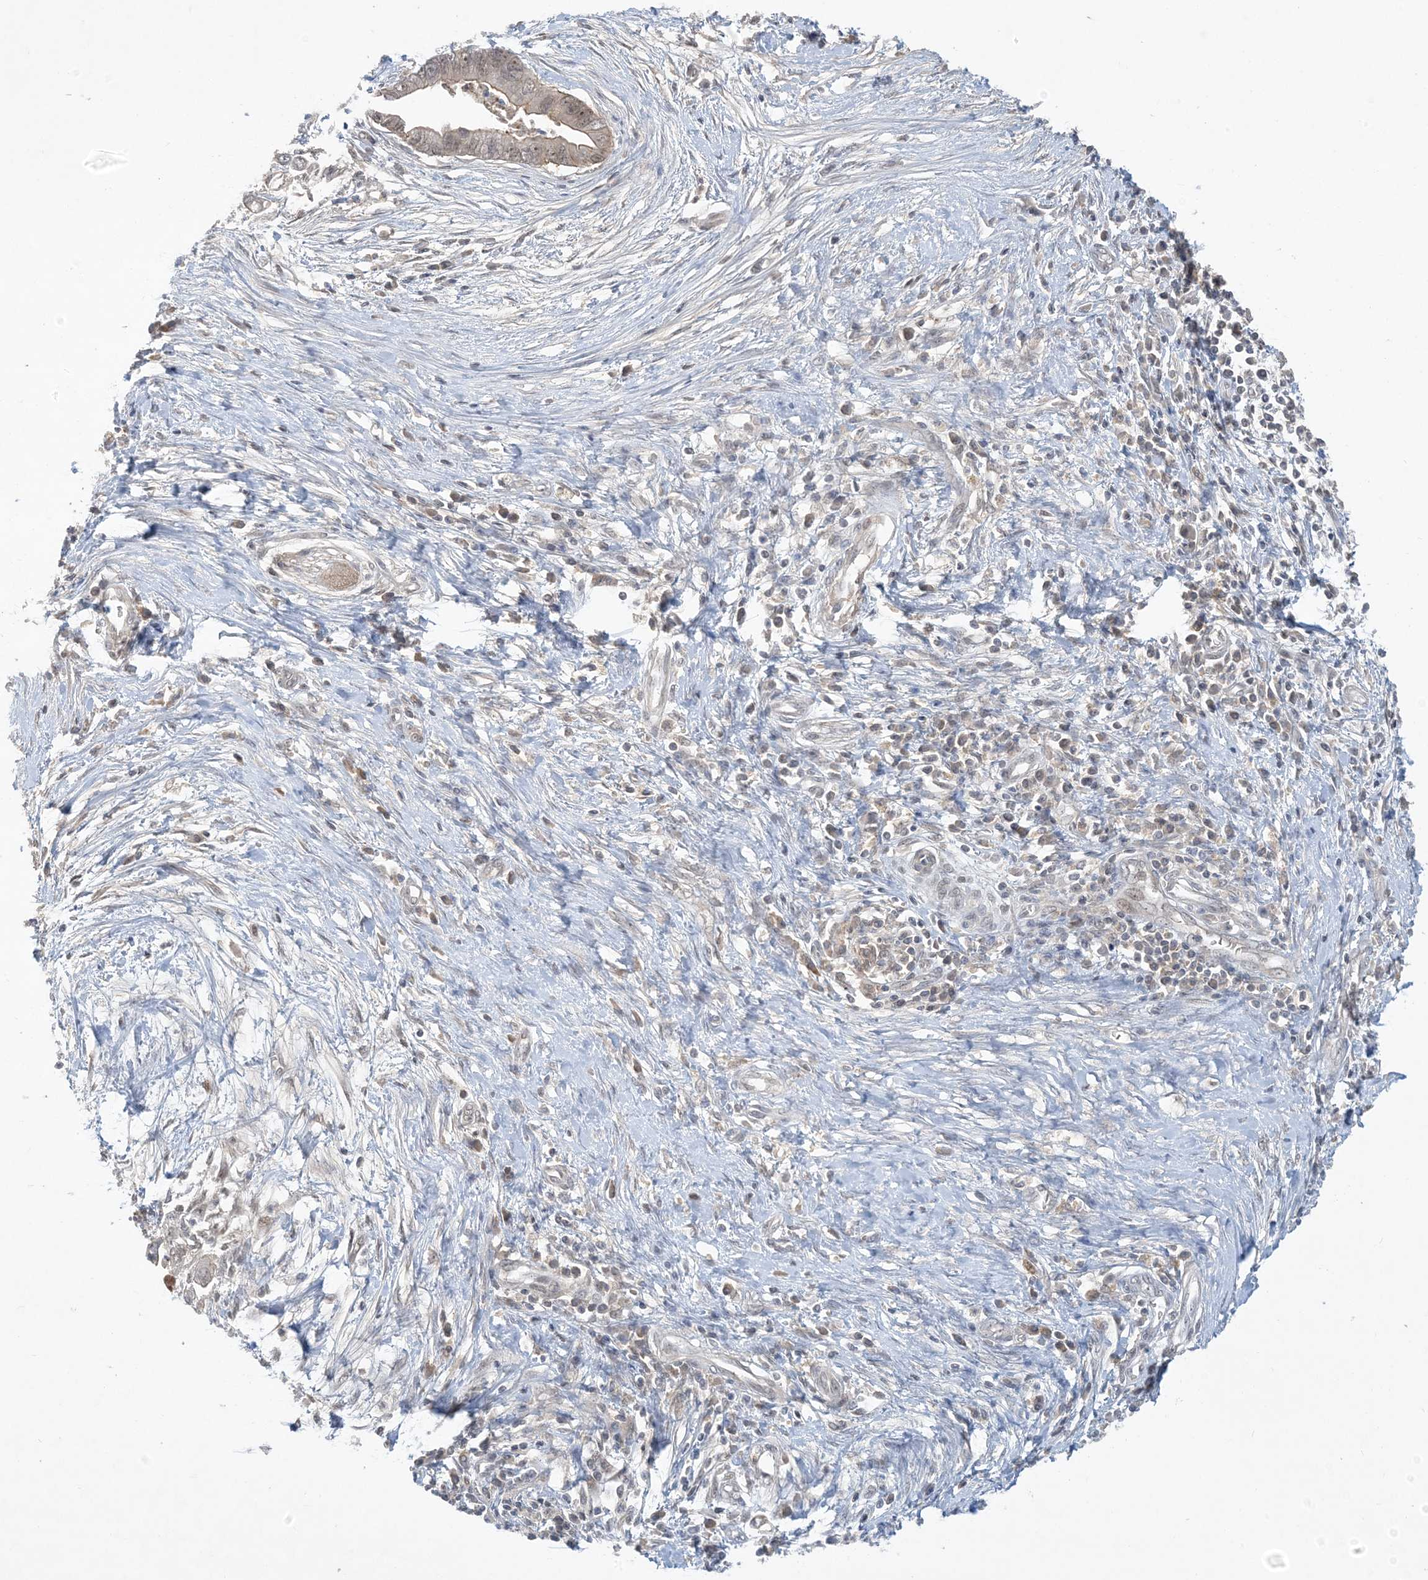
{"staining": {"intensity": "weak", "quantity": ">75%", "location": "cytoplasmic/membranous,nuclear"}, "tissue": "pancreatic cancer", "cell_type": "Tumor cells", "image_type": "cancer", "snomed": [{"axis": "morphology", "description": "Adenocarcinoma, NOS"}, {"axis": "topography", "description": "Pancreas"}], "caption": "A histopathology image of human pancreatic cancer stained for a protein reveals weak cytoplasmic/membranous and nuclear brown staining in tumor cells.", "gene": "UBE2E1", "patient": {"sex": "male", "age": 75}}